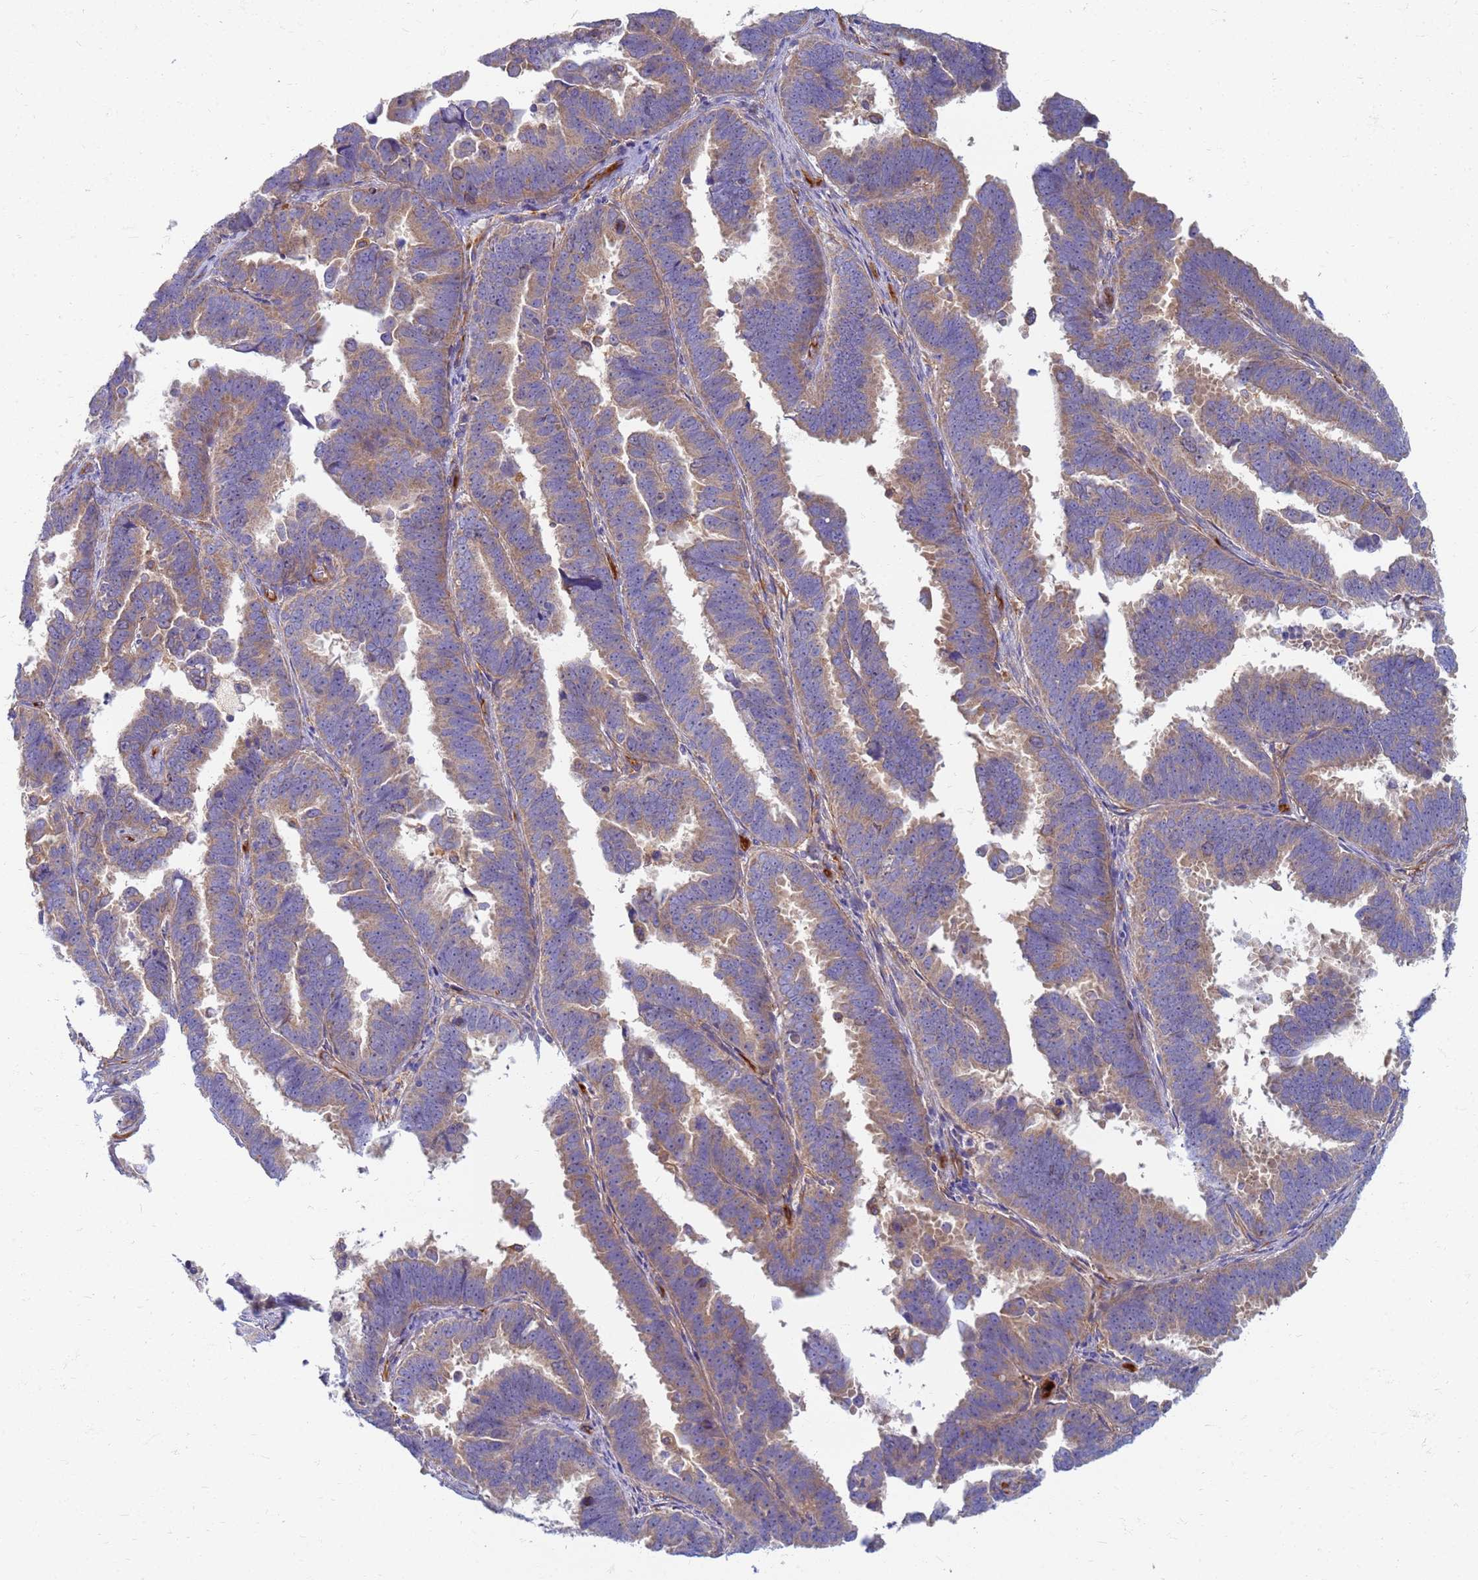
{"staining": {"intensity": "weak", "quantity": ">75%", "location": "cytoplasmic/membranous"}, "tissue": "endometrial cancer", "cell_type": "Tumor cells", "image_type": "cancer", "snomed": [{"axis": "morphology", "description": "Adenocarcinoma, NOS"}, {"axis": "topography", "description": "Endometrium"}], "caption": "Endometrial adenocarcinoma stained for a protein (brown) reveals weak cytoplasmic/membranous positive staining in approximately >75% of tumor cells.", "gene": "EEA1", "patient": {"sex": "female", "age": 75}}